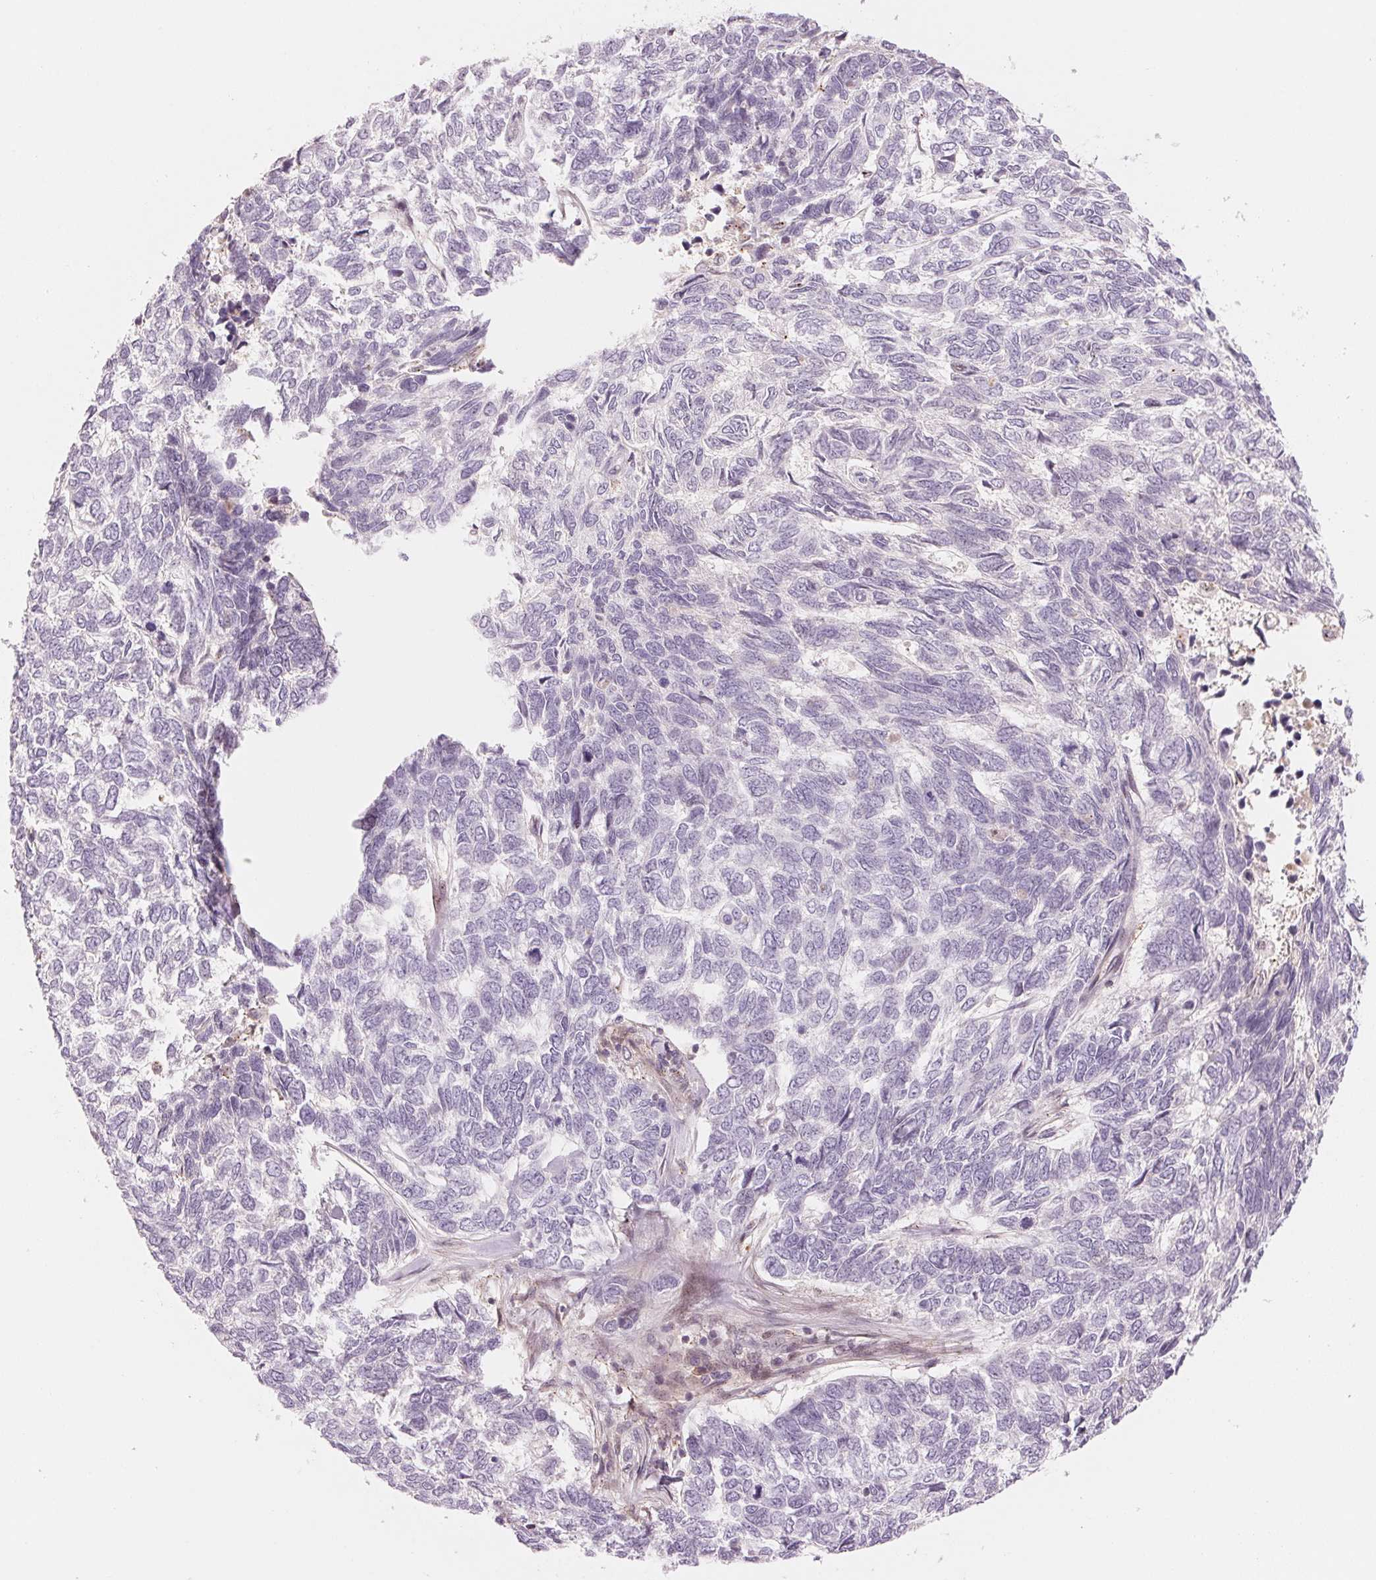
{"staining": {"intensity": "negative", "quantity": "none", "location": "none"}, "tissue": "skin cancer", "cell_type": "Tumor cells", "image_type": "cancer", "snomed": [{"axis": "morphology", "description": "Basal cell carcinoma"}, {"axis": "topography", "description": "Skin"}], "caption": "Immunohistochemistry of human skin cancer (basal cell carcinoma) exhibits no expression in tumor cells.", "gene": "SLC17A4", "patient": {"sex": "female", "age": 65}}